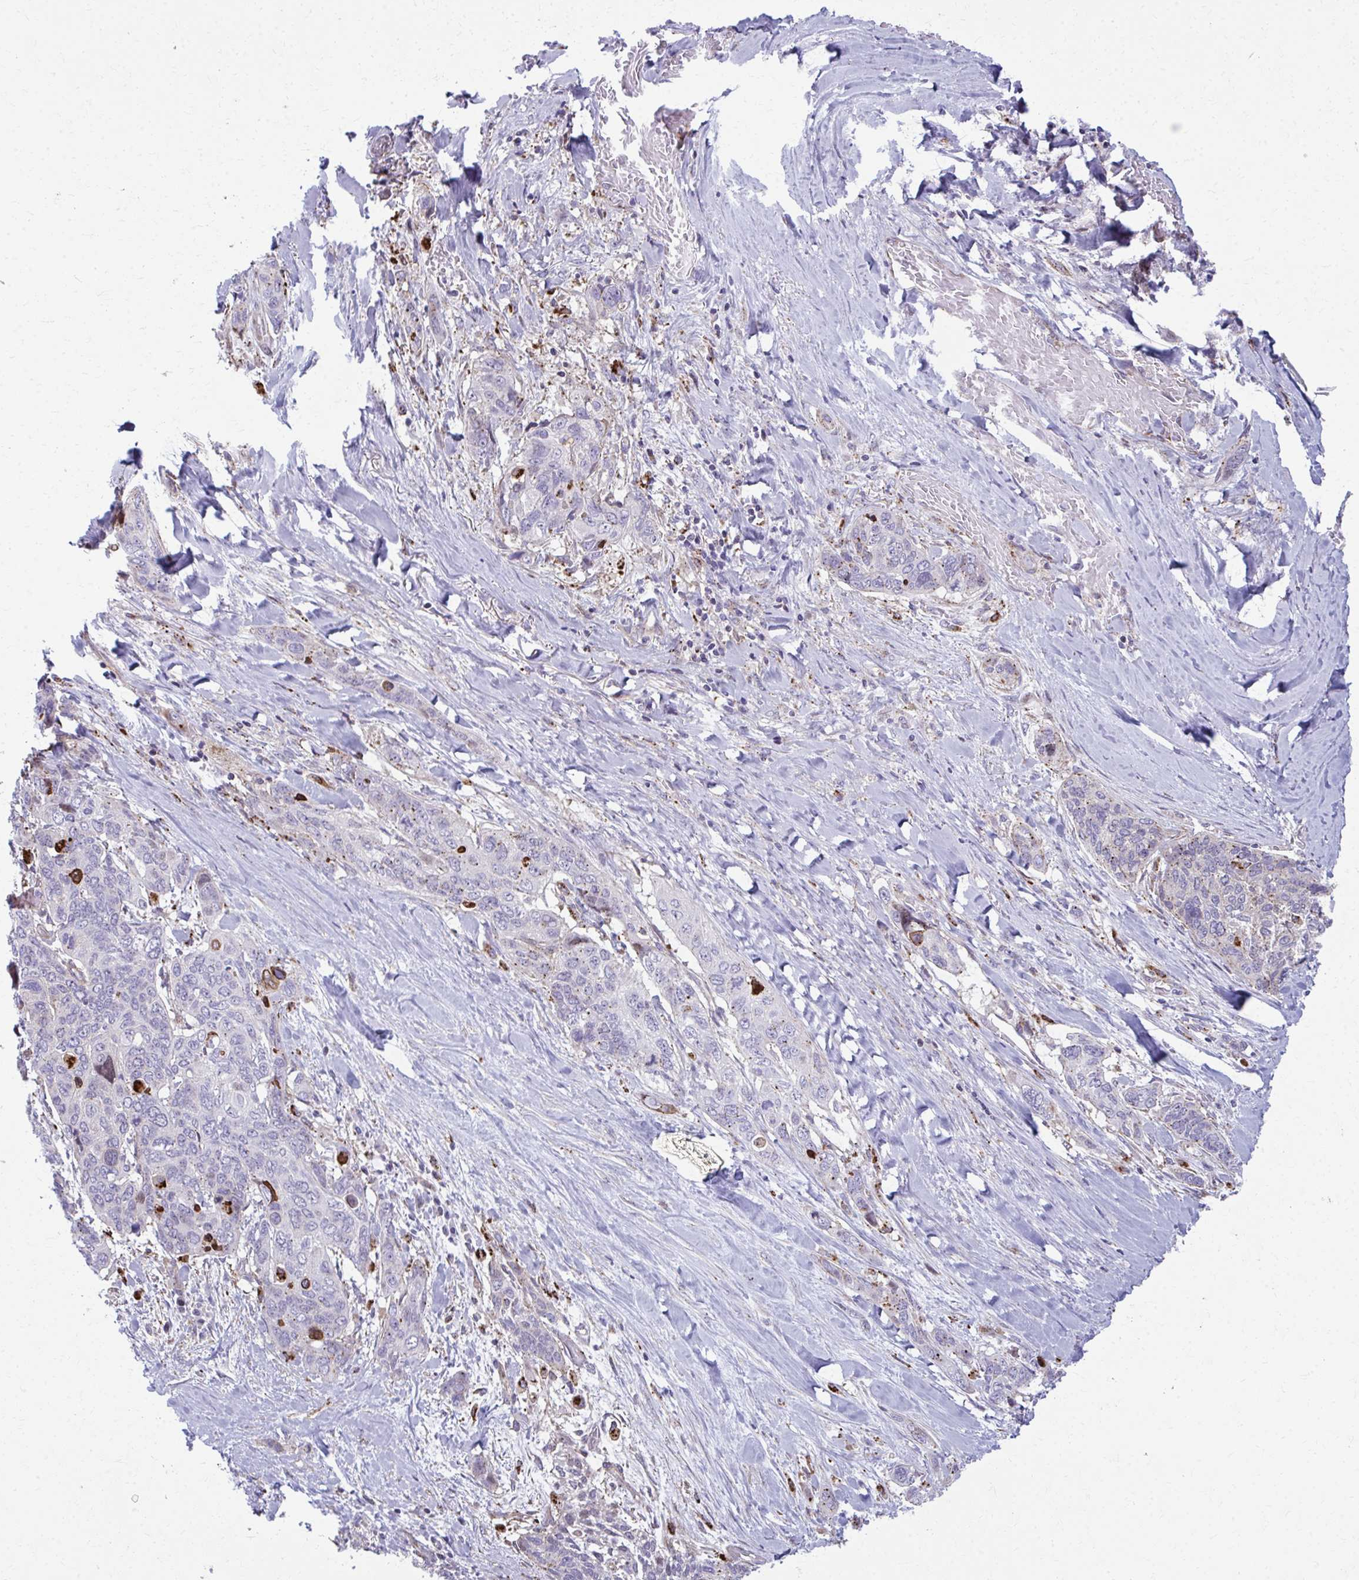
{"staining": {"intensity": "weak", "quantity": "<25%", "location": "cytoplasmic/membranous"}, "tissue": "lung cancer", "cell_type": "Tumor cells", "image_type": "cancer", "snomed": [{"axis": "morphology", "description": "Squamous cell carcinoma, NOS"}, {"axis": "morphology", "description": "Squamous cell carcinoma, metastatic, NOS"}, {"axis": "topography", "description": "Lymph node"}, {"axis": "topography", "description": "Lung"}], "caption": "There is no significant expression in tumor cells of lung cancer.", "gene": "LRRC4B", "patient": {"sex": "male", "age": 41}}